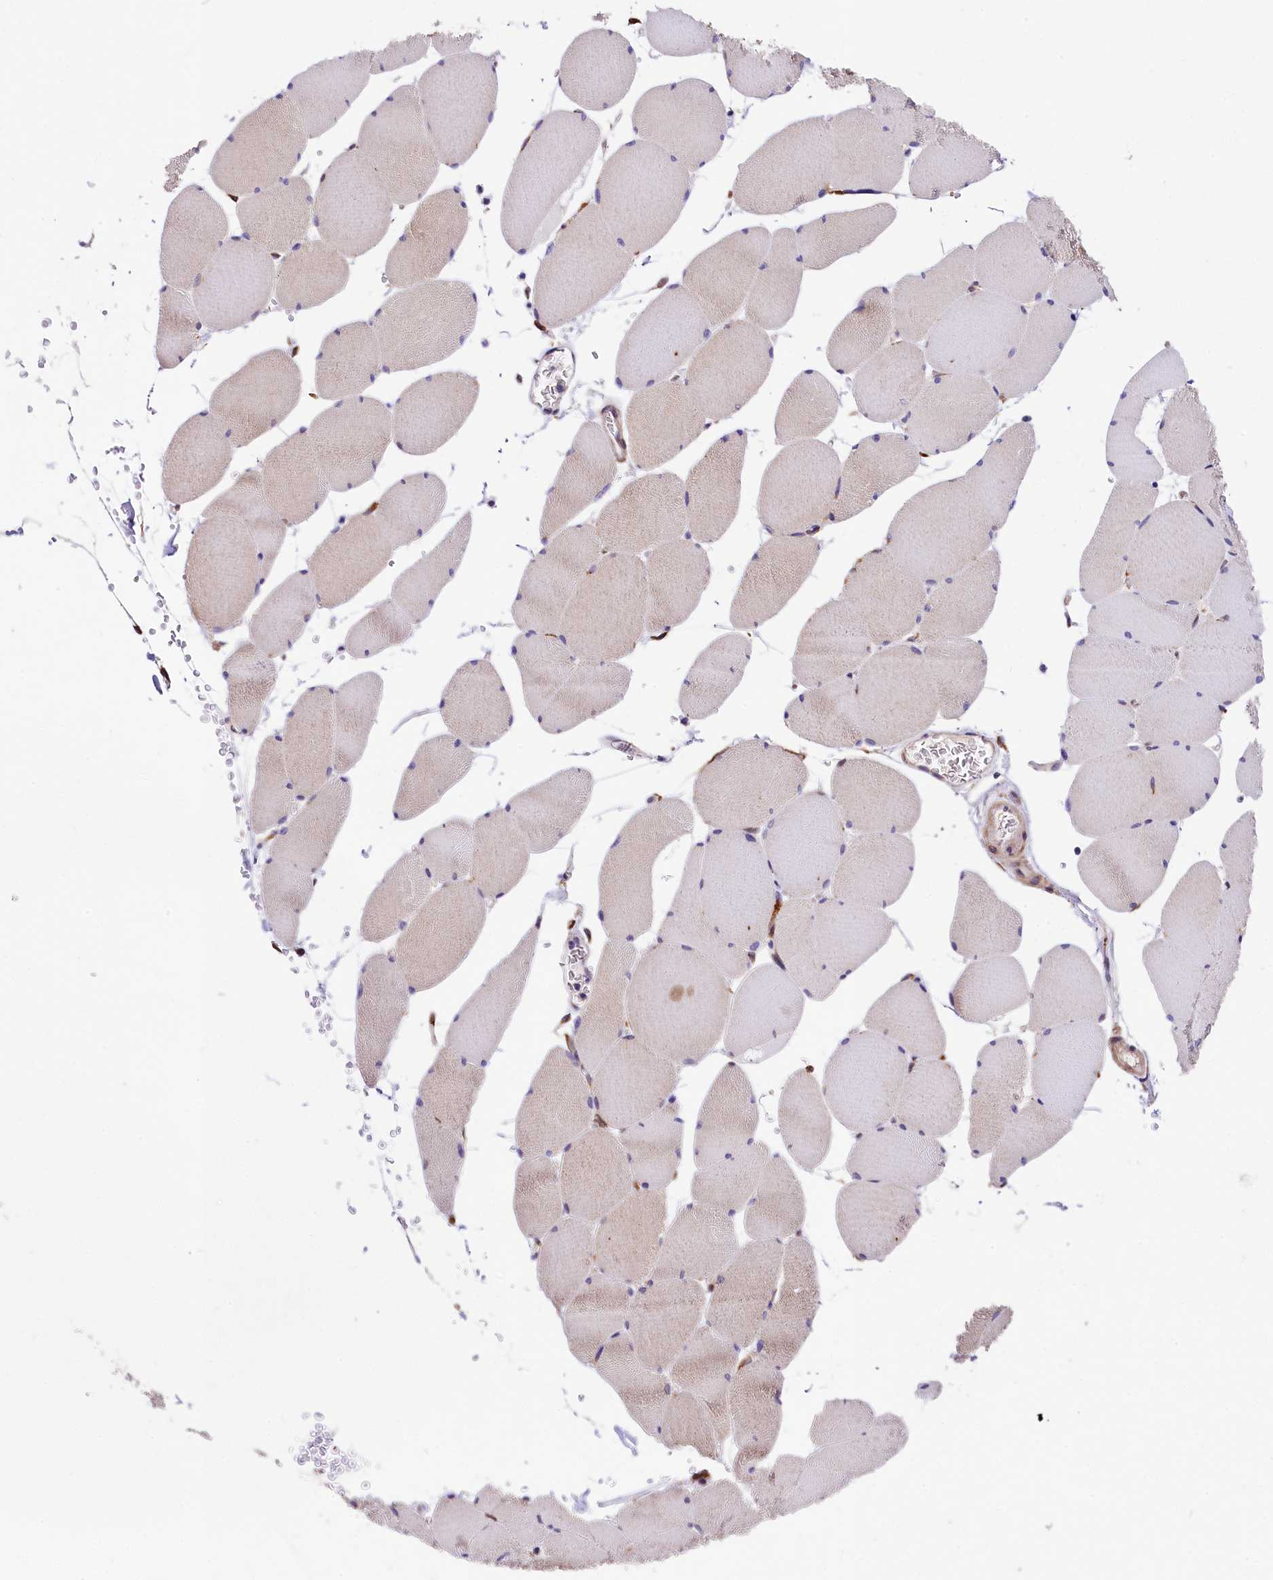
{"staining": {"intensity": "moderate", "quantity": "<25%", "location": "cytoplasmic/membranous"}, "tissue": "skeletal muscle", "cell_type": "Myocytes", "image_type": "normal", "snomed": [{"axis": "morphology", "description": "Normal tissue, NOS"}, {"axis": "topography", "description": "Skeletal muscle"}, {"axis": "topography", "description": "Head-Neck"}], "caption": "Immunohistochemical staining of benign skeletal muscle demonstrates <25% levels of moderate cytoplasmic/membranous protein expression in about <25% of myocytes.", "gene": "ITGA1", "patient": {"sex": "male", "age": 66}}